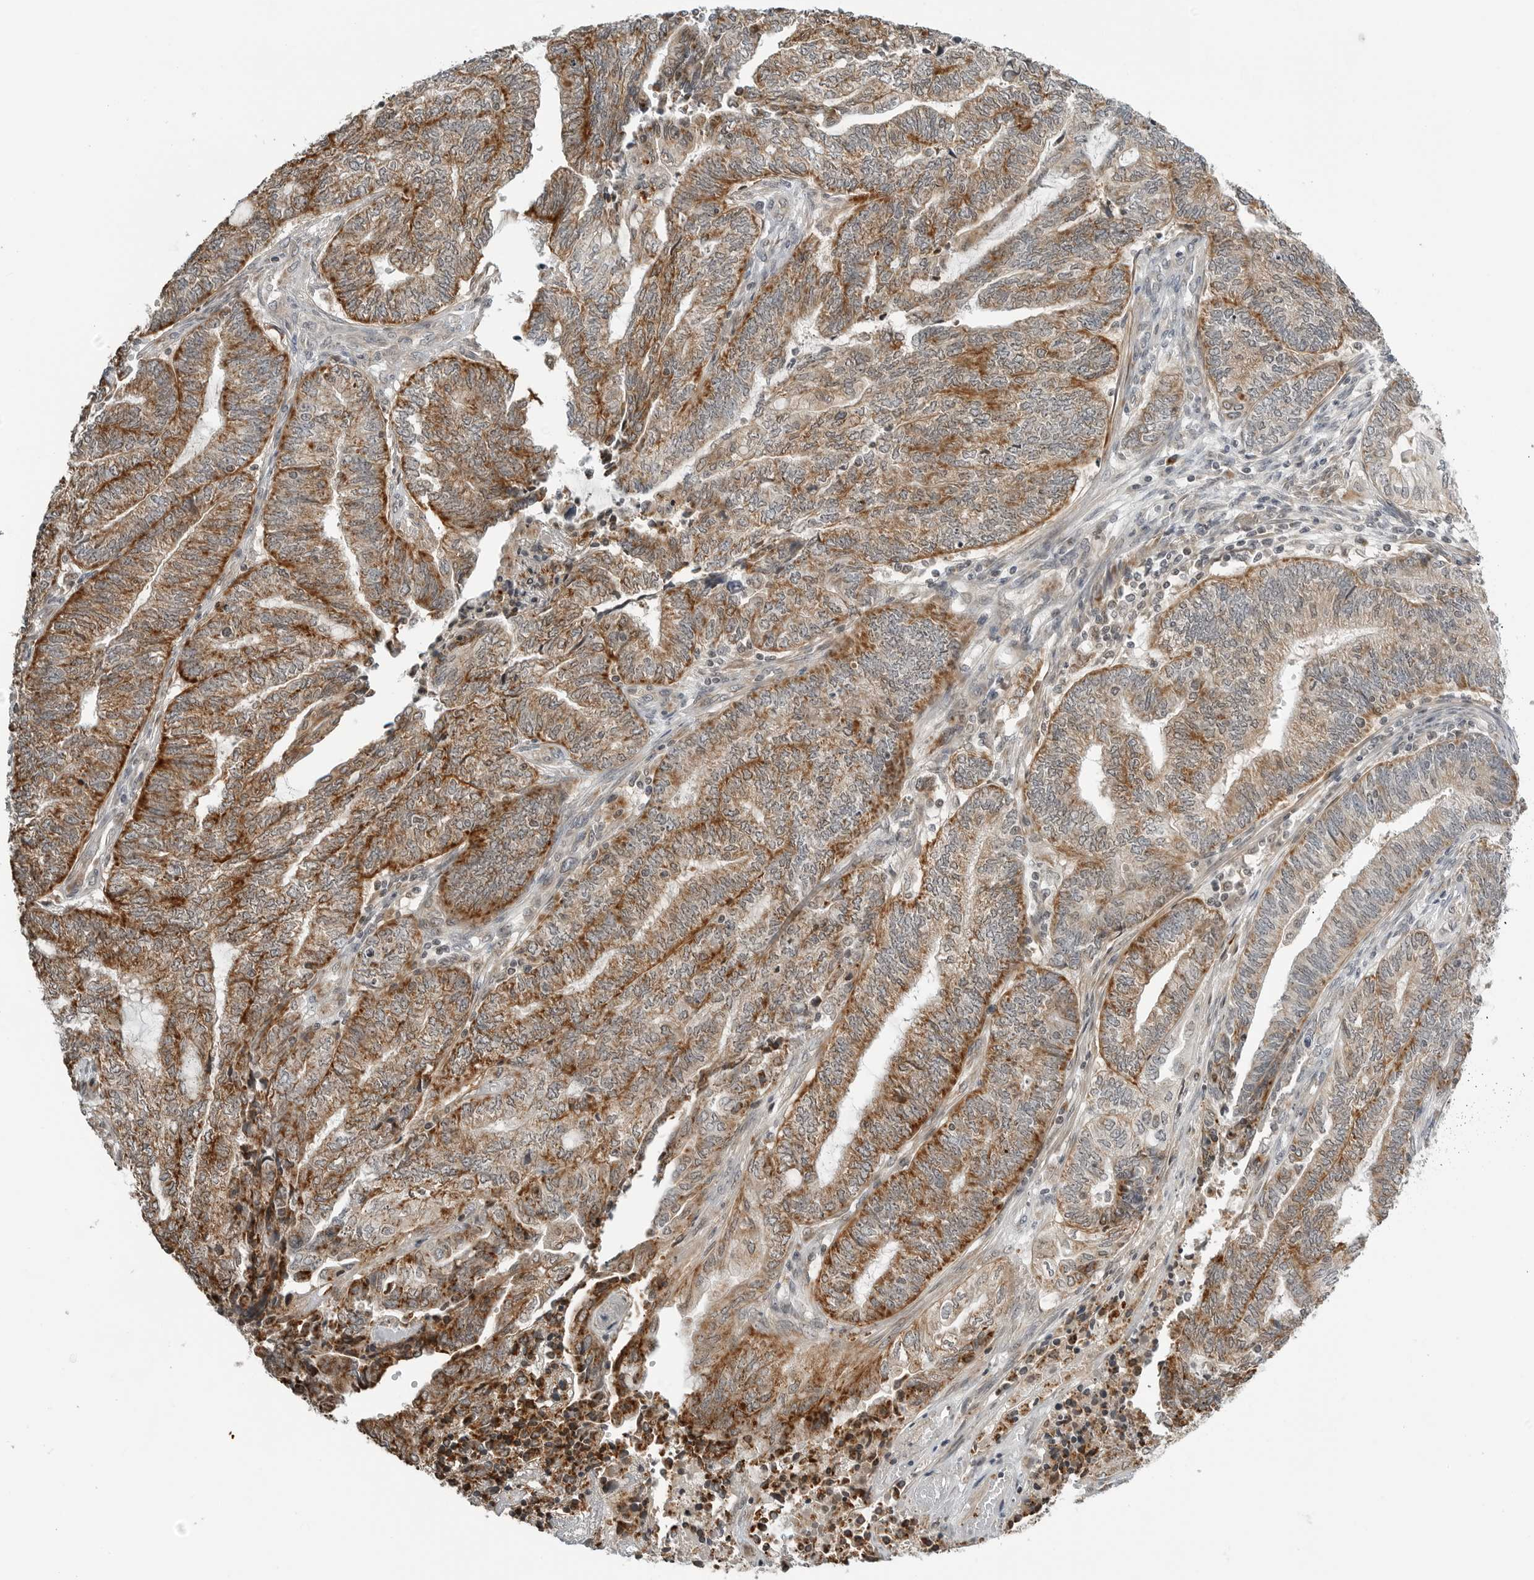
{"staining": {"intensity": "strong", "quantity": ">75%", "location": "cytoplasmic/membranous"}, "tissue": "endometrial cancer", "cell_type": "Tumor cells", "image_type": "cancer", "snomed": [{"axis": "morphology", "description": "Adenocarcinoma, NOS"}, {"axis": "topography", "description": "Uterus"}, {"axis": "topography", "description": "Endometrium"}], "caption": "Approximately >75% of tumor cells in human endometrial cancer display strong cytoplasmic/membranous protein staining as visualized by brown immunohistochemical staining.", "gene": "PEX2", "patient": {"sex": "female", "age": 70}}